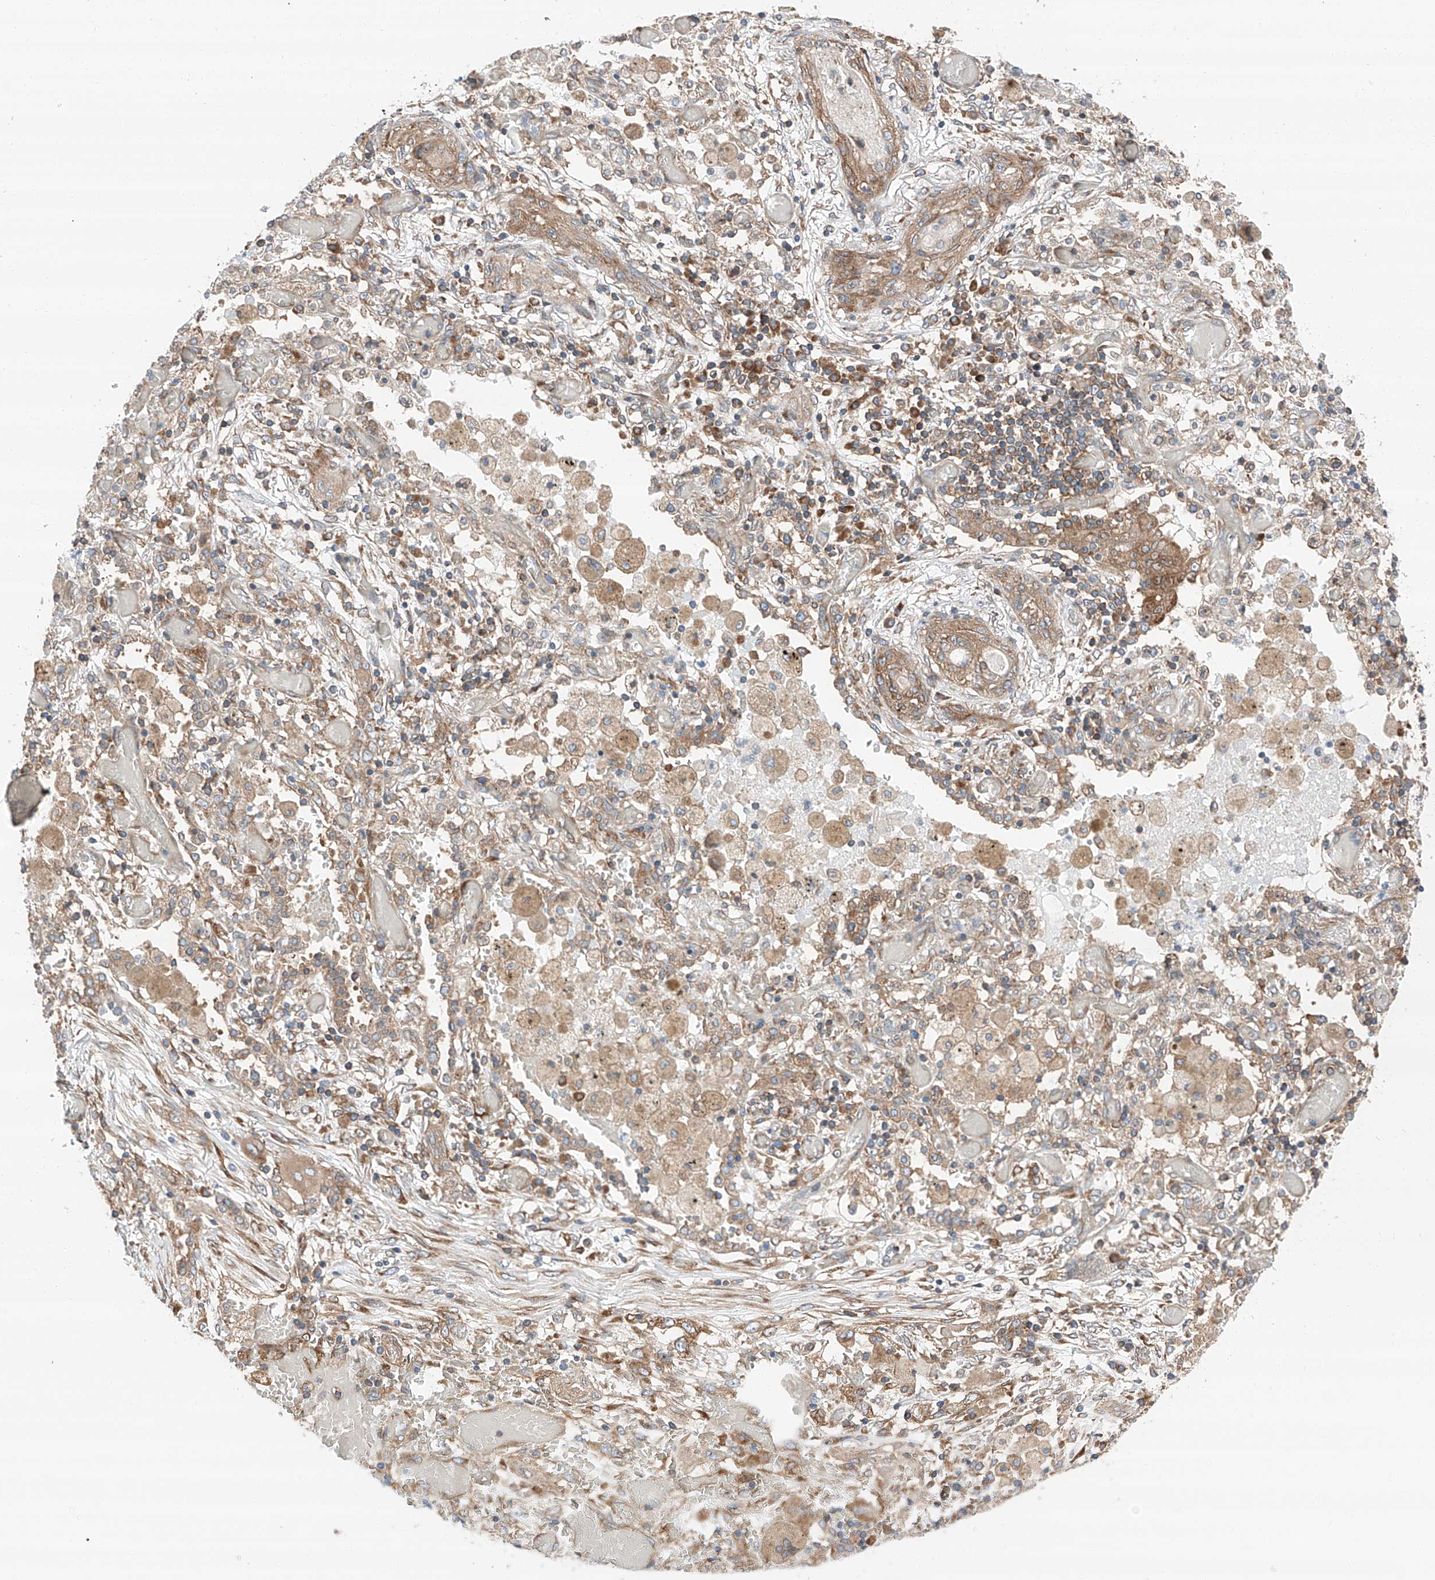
{"staining": {"intensity": "weak", "quantity": "<25%", "location": "cytoplasmic/membranous"}, "tissue": "lung cancer", "cell_type": "Tumor cells", "image_type": "cancer", "snomed": [{"axis": "morphology", "description": "Squamous cell carcinoma, NOS"}, {"axis": "topography", "description": "Lung"}], "caption": "The photomicrograph shows no significant positivity in tumor cells of lung cancer (squamous cell carcinoma). (Brightfield microscopy of DAB immunohistochemistry at high magnification).", "gene": "ZC3H15", "patient": {"sex": "female", "age": 47}}